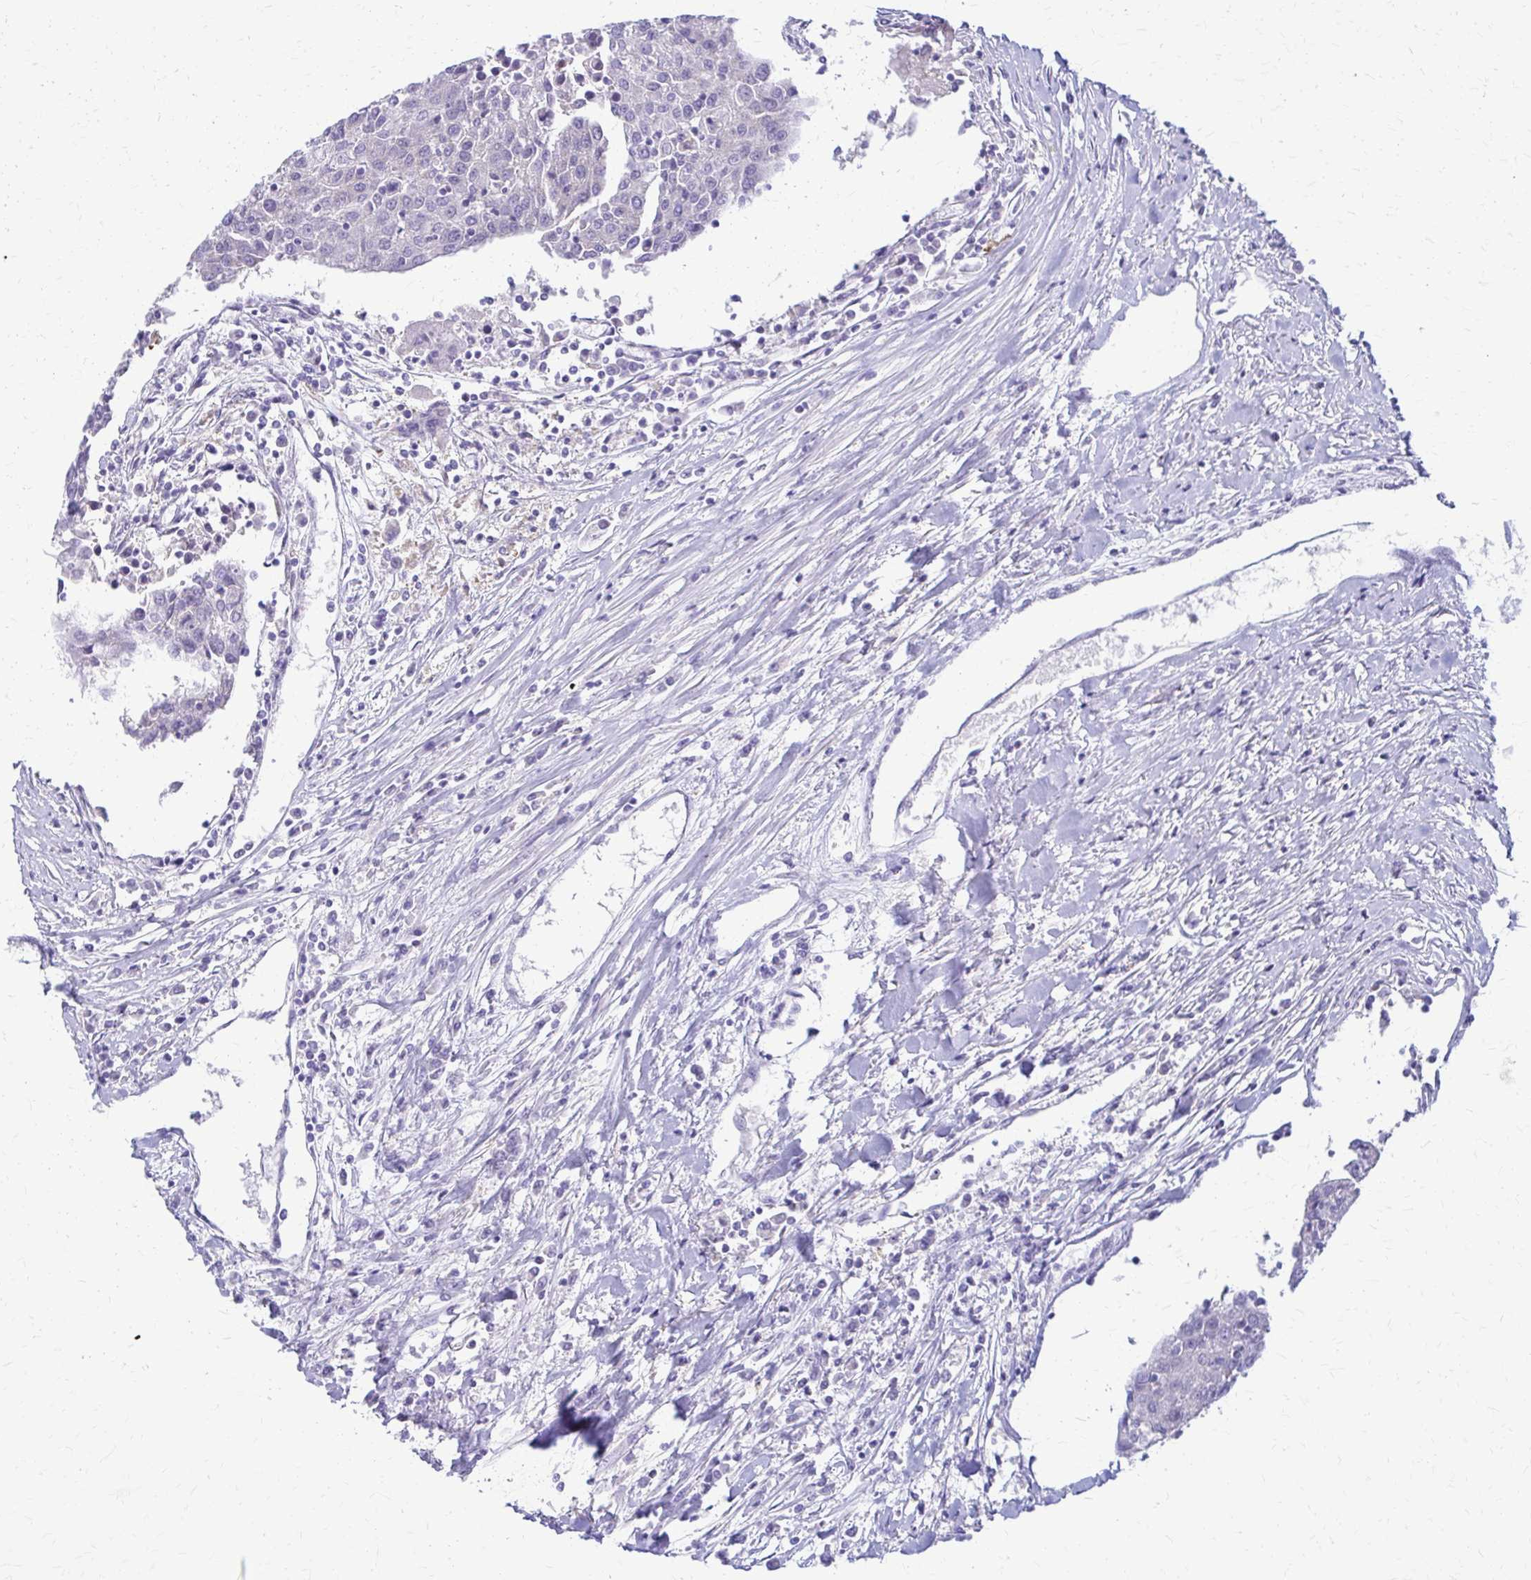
{"staining": {"intensity": "negative", "quantity": "none", "location": "none"}, "tissue": "urothelial cancer", "cell_type": "Tumor cells", "image_type": "cancer", "snomed": [{"axis": "morphology", "description": "Urothelial carcinoma, High grade"}, {"axis": "topography", "description": "Urinary bladder"}], "caption": "Protein analysis of urothelial cancer exhibits no significant staining in tumor cells.", "gene": "SAMD13", "patient": {"sex": "female", "age": 85}}